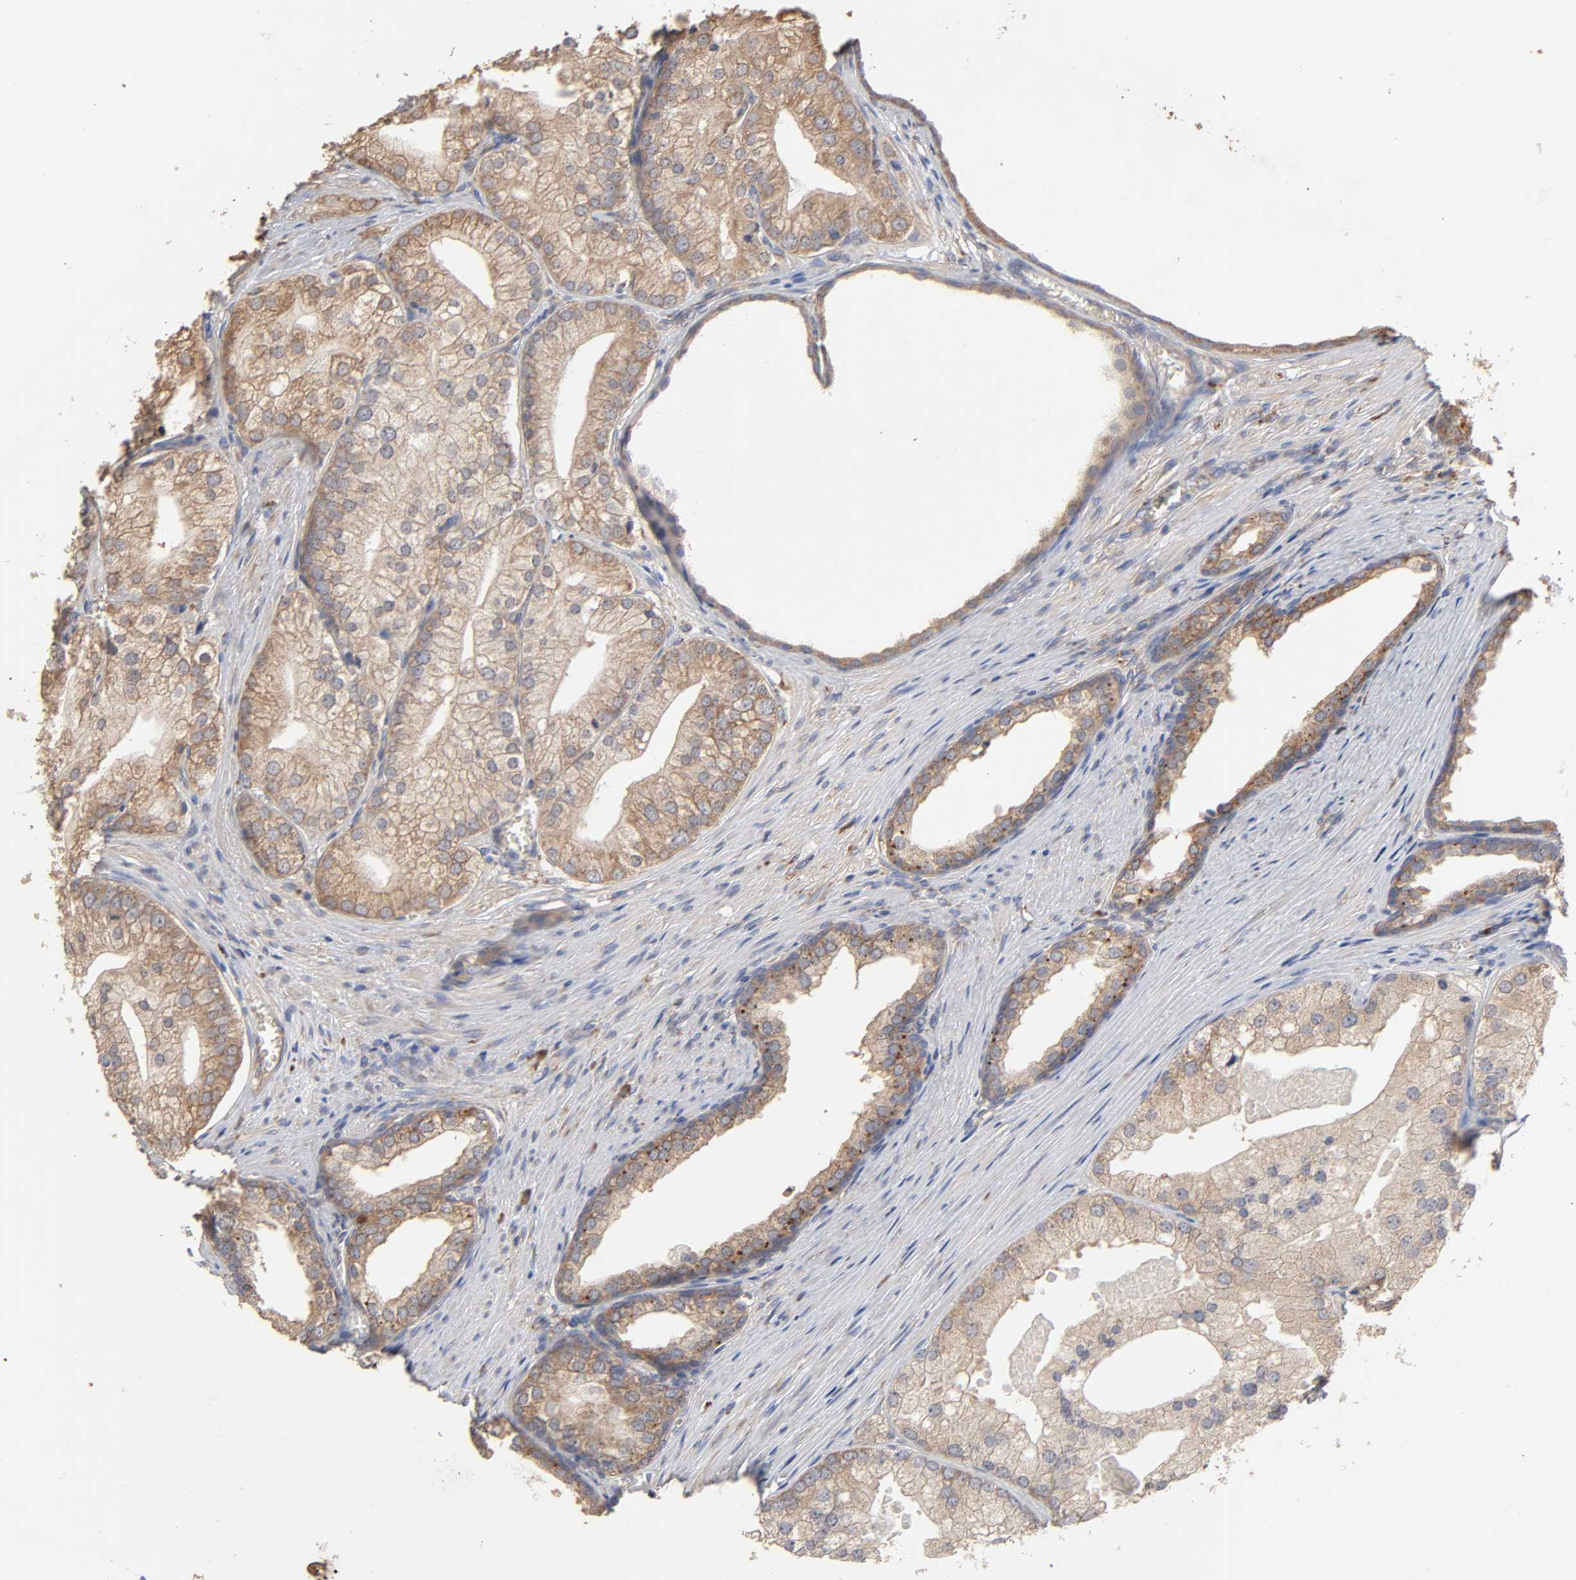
{"staining": {"intensity": "weak", "quantity": ">75%", "location": "cytoplasmic/membranous"}, "tissue": "prostate cancer", "cell_type": "Tumor cells", "image_type": "cancer", "snomed": [{"axis": "morphology", "description": "Adenocarcinoma, Low grade"}, {"axis": "topography", "description": "Prostate"}], "caption": "Immunohistochemical staining of human prostate cancer displays weak cytoplasmic/membranous protein positivity in approximately >75% of tumor cells. (Stains: DAB in brown, nuclei in blue, Microscopy: brightfield microscopy at high magnification).", "gene": "EIF4G2", "patient": {"sex": "male", "age": 69}}